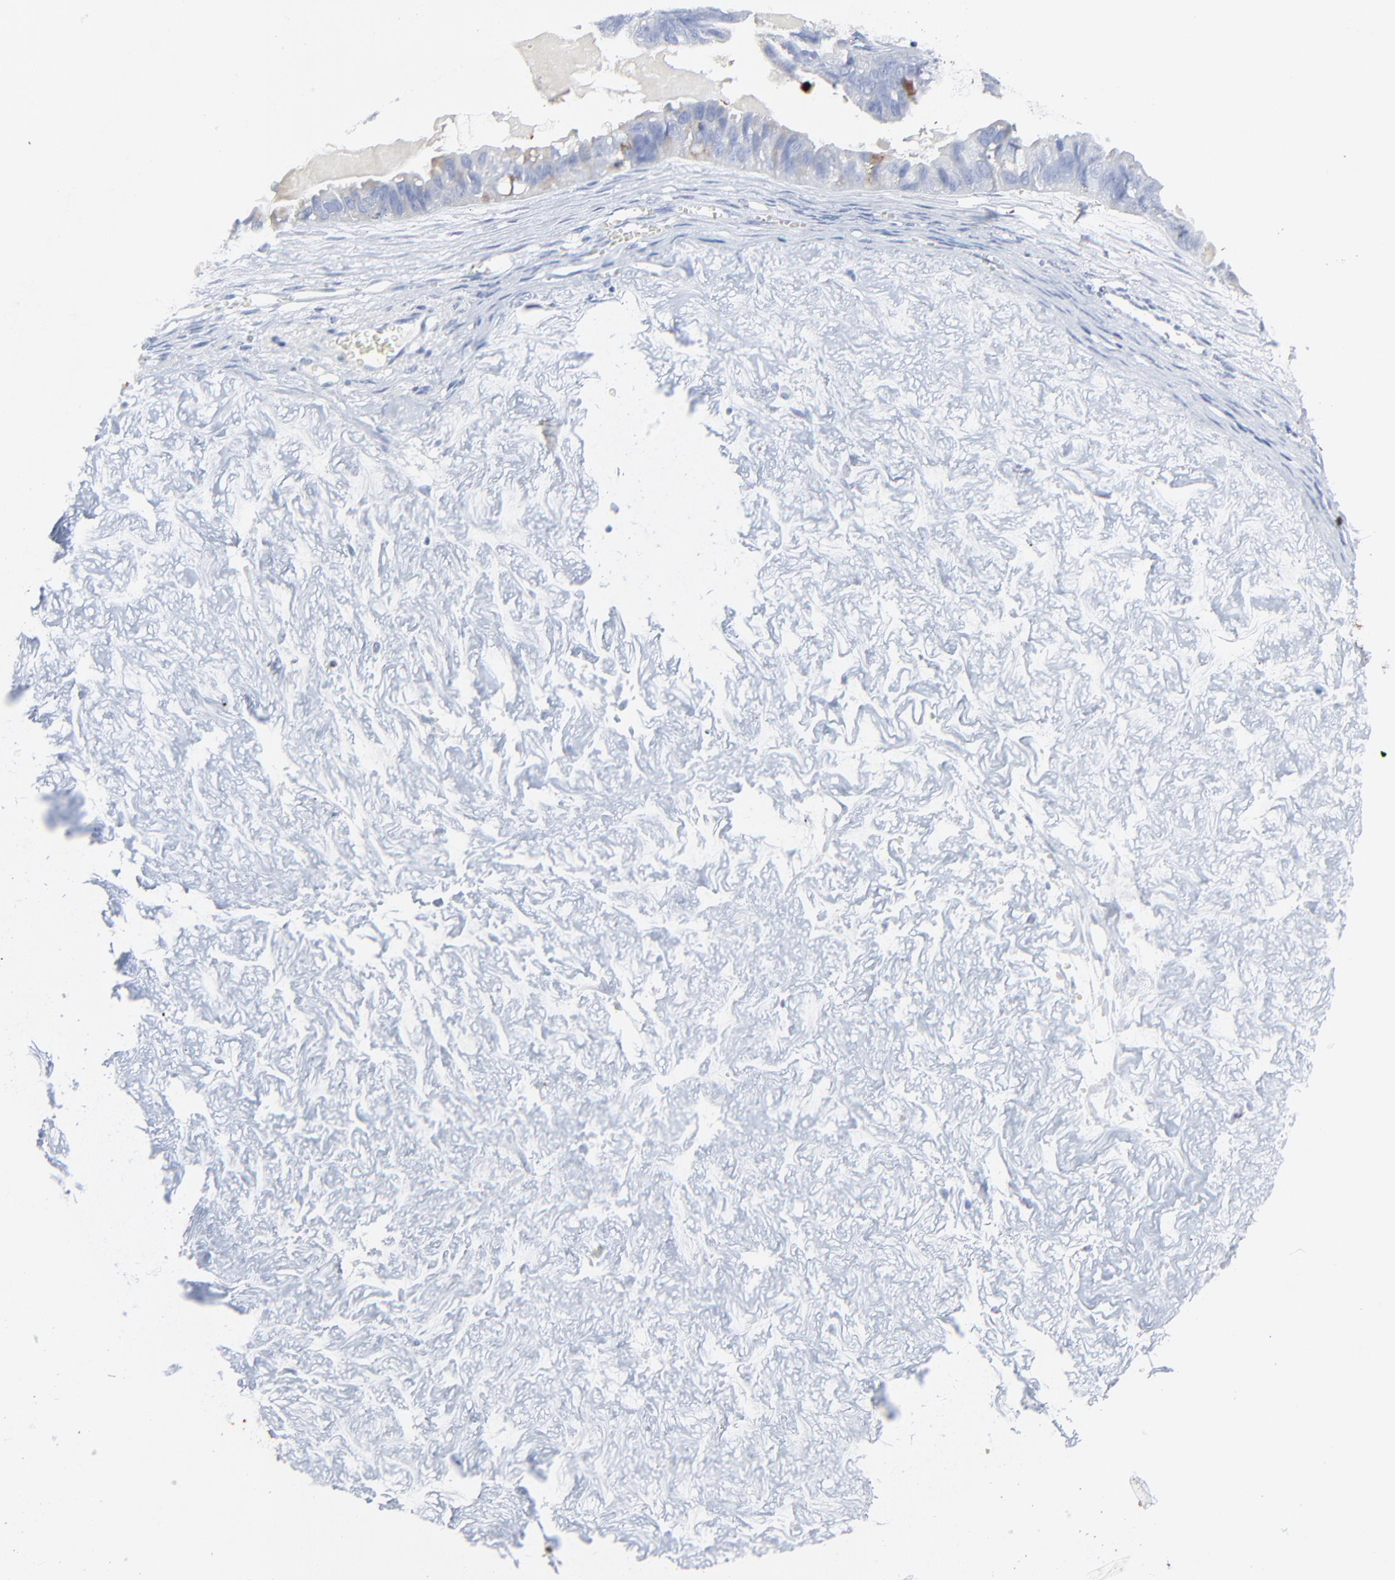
{"staining": {"intensity": "negative", "quantity": "none", "location": "none"}, "tissue": "ovarian cancer", "cell_type": "Tumor cells", "image_type": "cancer", "snomed": [{"axis": "morphology", "description": "Carcinoma, endometroid"}, {"axis": "topography", "description": "Ovary"}], "caption": "Immunohistochemical staining of human ovarian cancer (endometroid carcinoma) reveals no significant positivity in tumor cells.", "gene": "LCN2", "patient": {"sex": "female", "age": 85}}